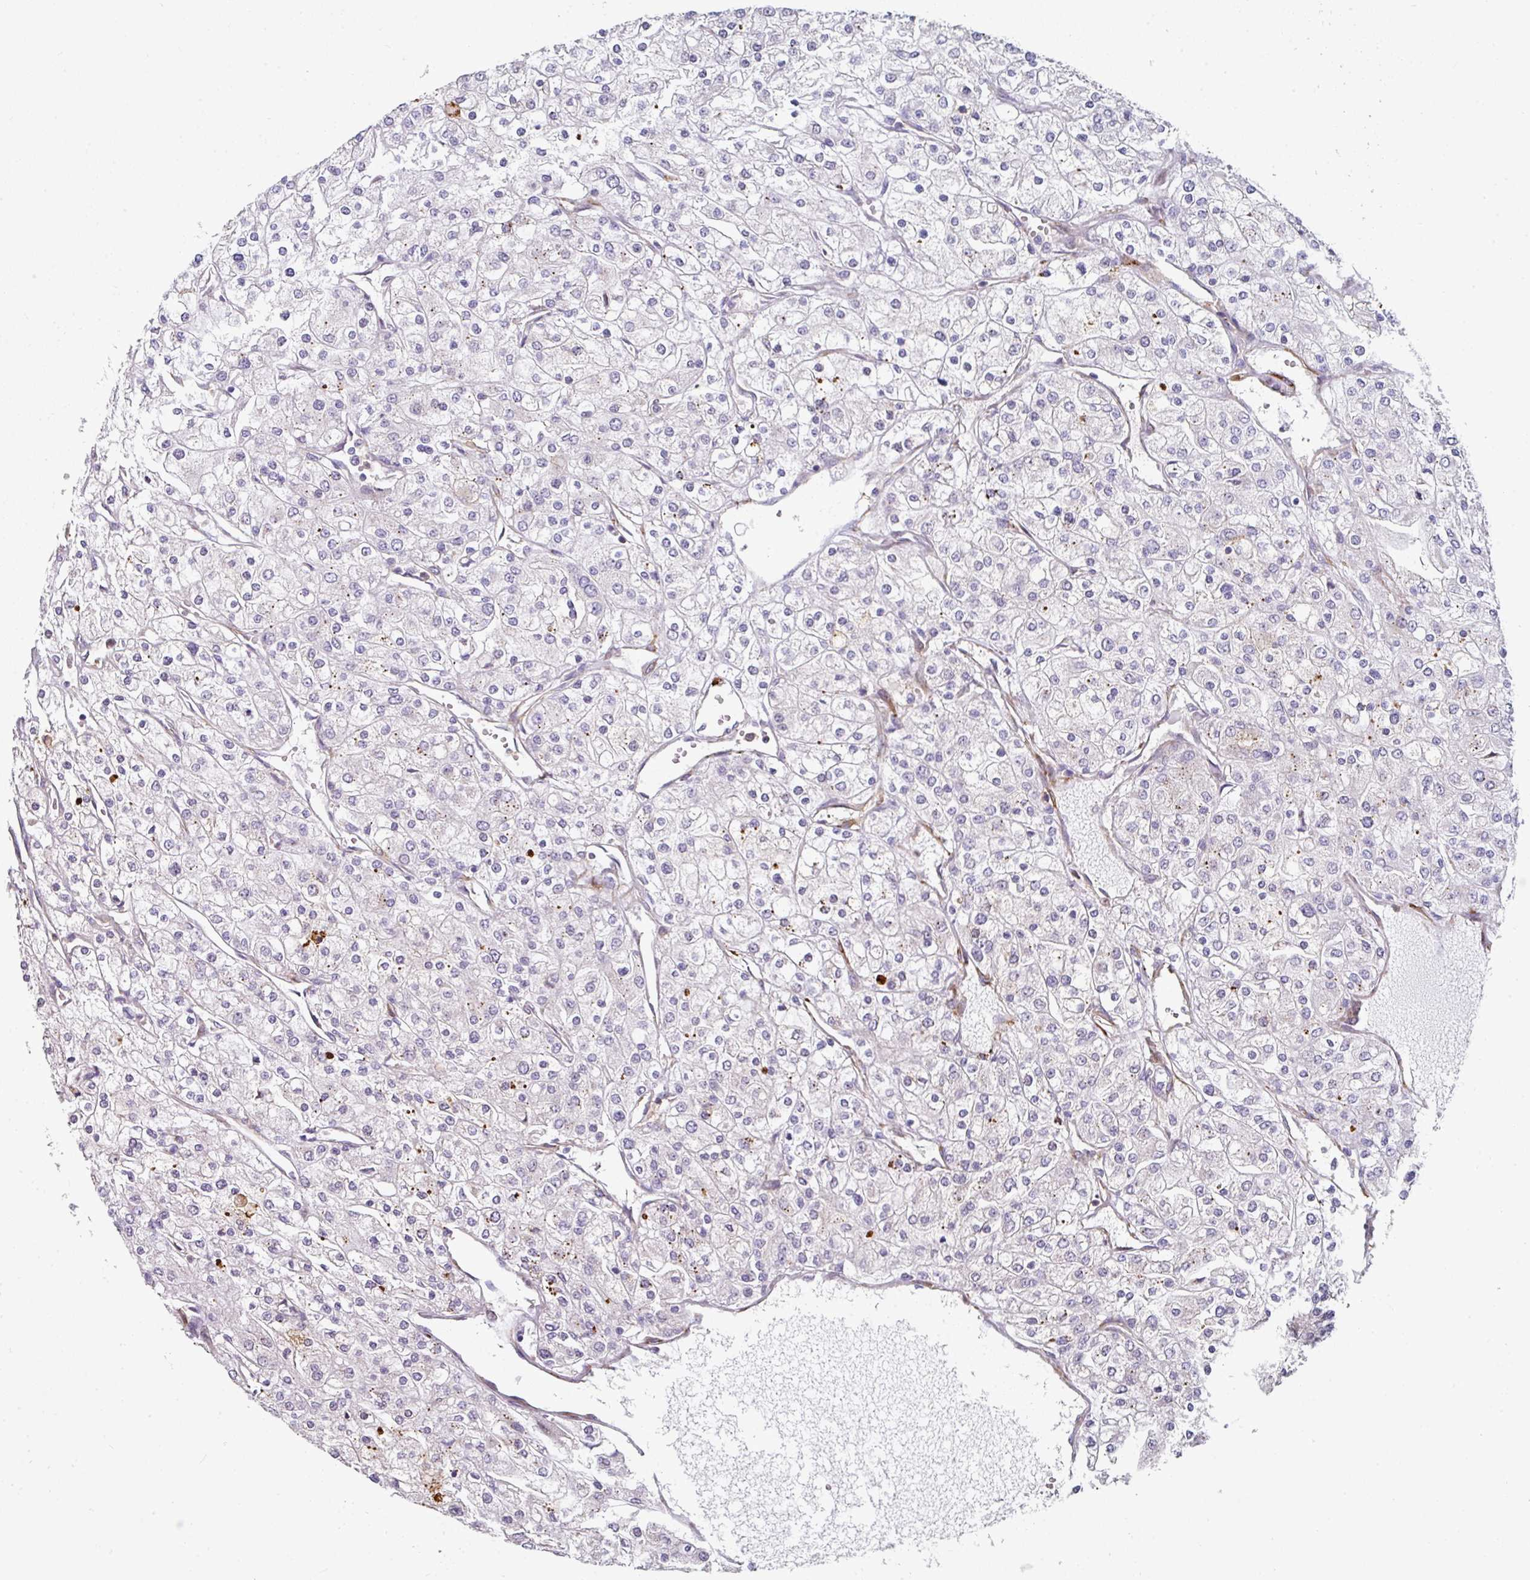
{"staining": {"intensity": "negative", "quantity": "none", "location": "none"}, "tissue": "renal cancer", "cell_type": "Tumor cells", "image_type": "cancer", "snomed": [{"axis": "morphology", "description": "Adenocarcinoma, NOS"}, {"axis": "topography", "description": "Kidney"}], "caption": "Protein analysis of renal adenocarcinoma displays no significant expression in tumor cells.", "gene": "BEND5", "patient": {"sex": "male", "age": 80}}